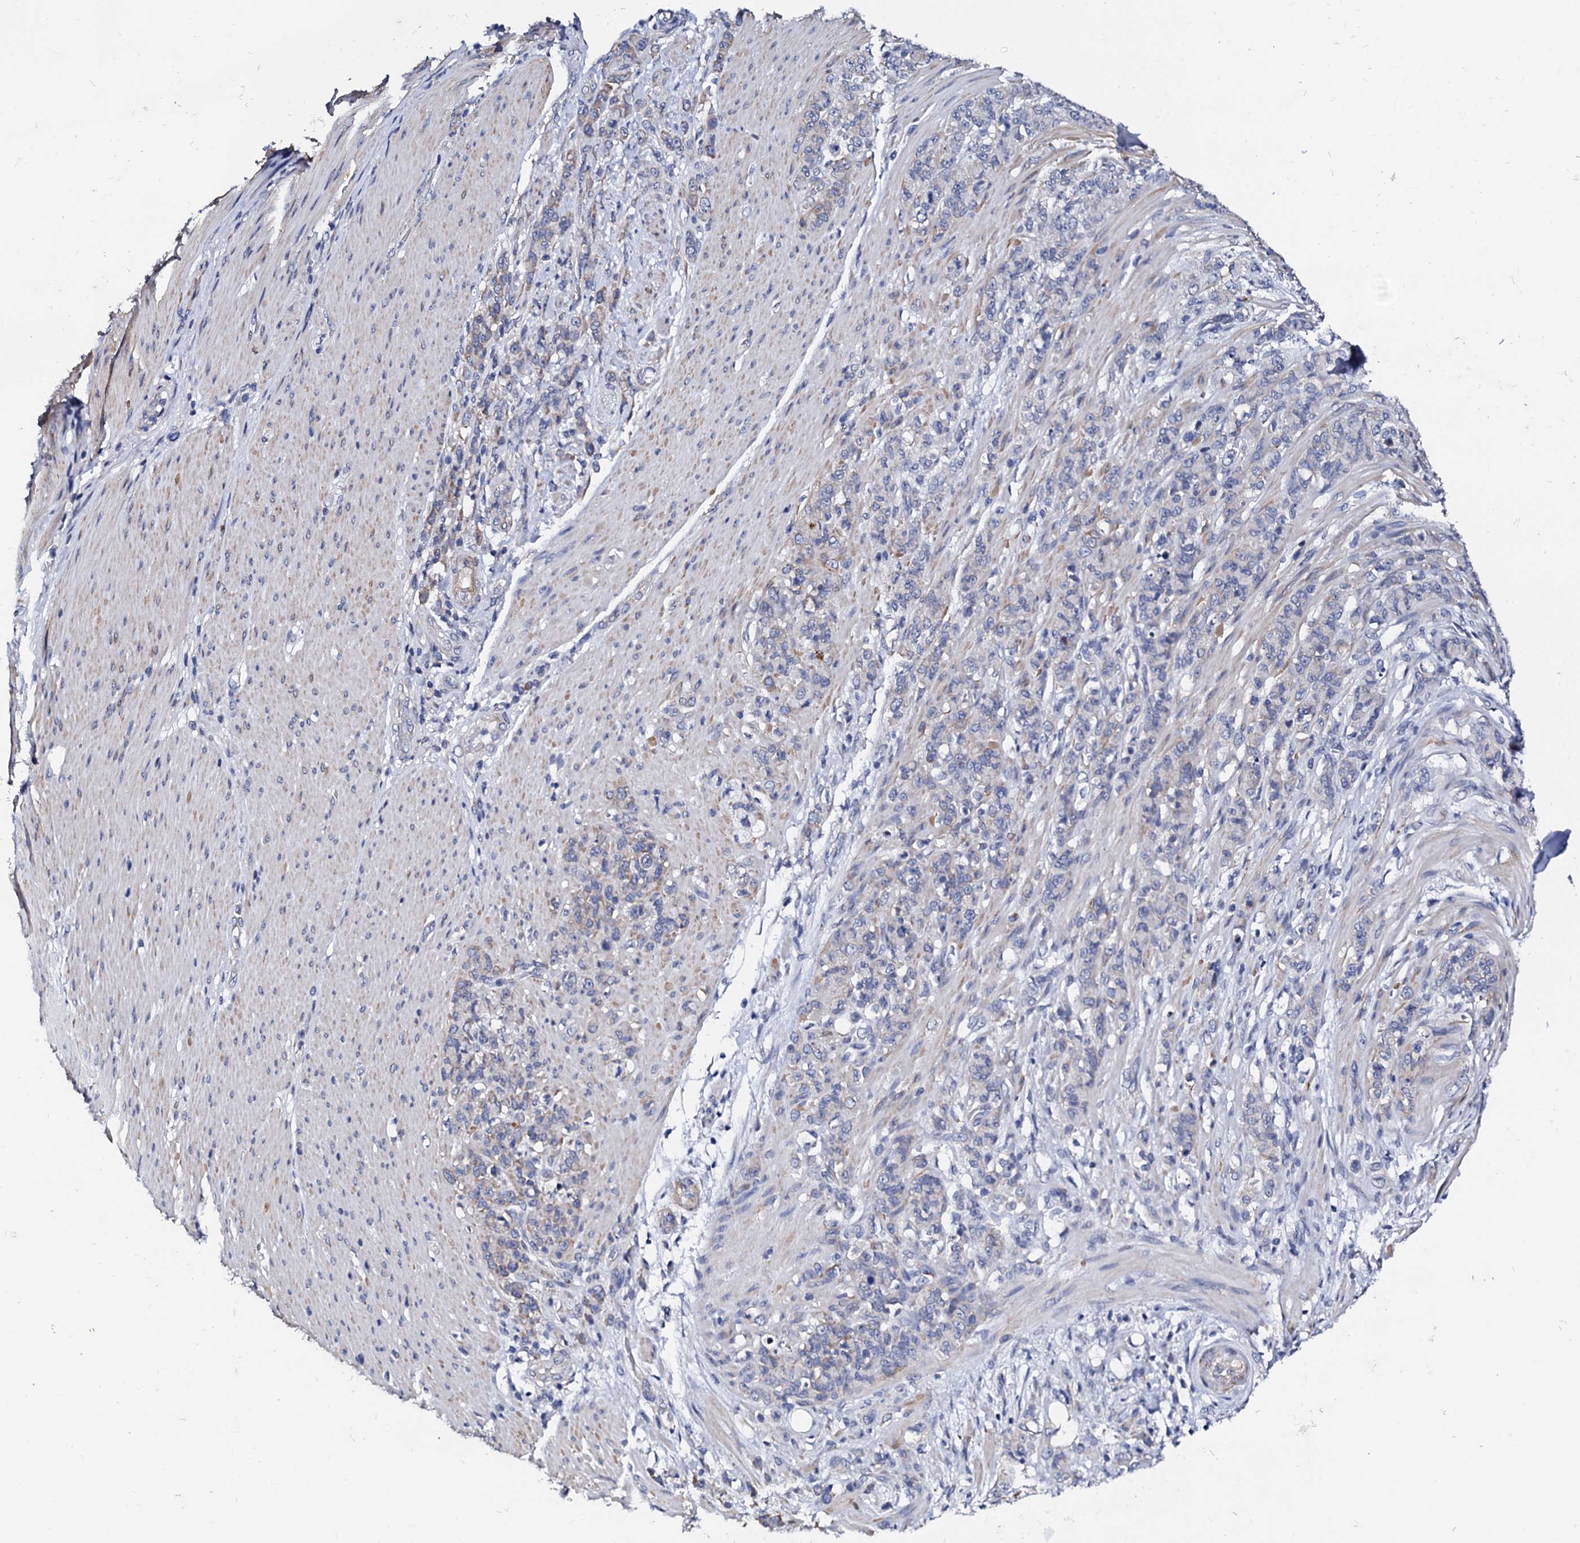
{"staining": {"intensity": "negative", "quantity": "none", "location": "none"}, "tissue": "stomach cancer", "cell_type": "Tumor cells", "image_type": "cancer", "snomed": [{"axis": "morphology", "description": "Adenocarcinoma, NOS"}, {"axis": "topography", "description": "Stomach"}], "caption": "The image demonstrates no significant positivity in tumor cells of stomach adenocarcinoma. (Stains: DAB immunohistochemistry (IHC) with hematoxylin counter stain, Microscopy: brightfield microscopy at high magnification).", "gene": "NUP58", "patient": {"sex": "female", "age": 79}}